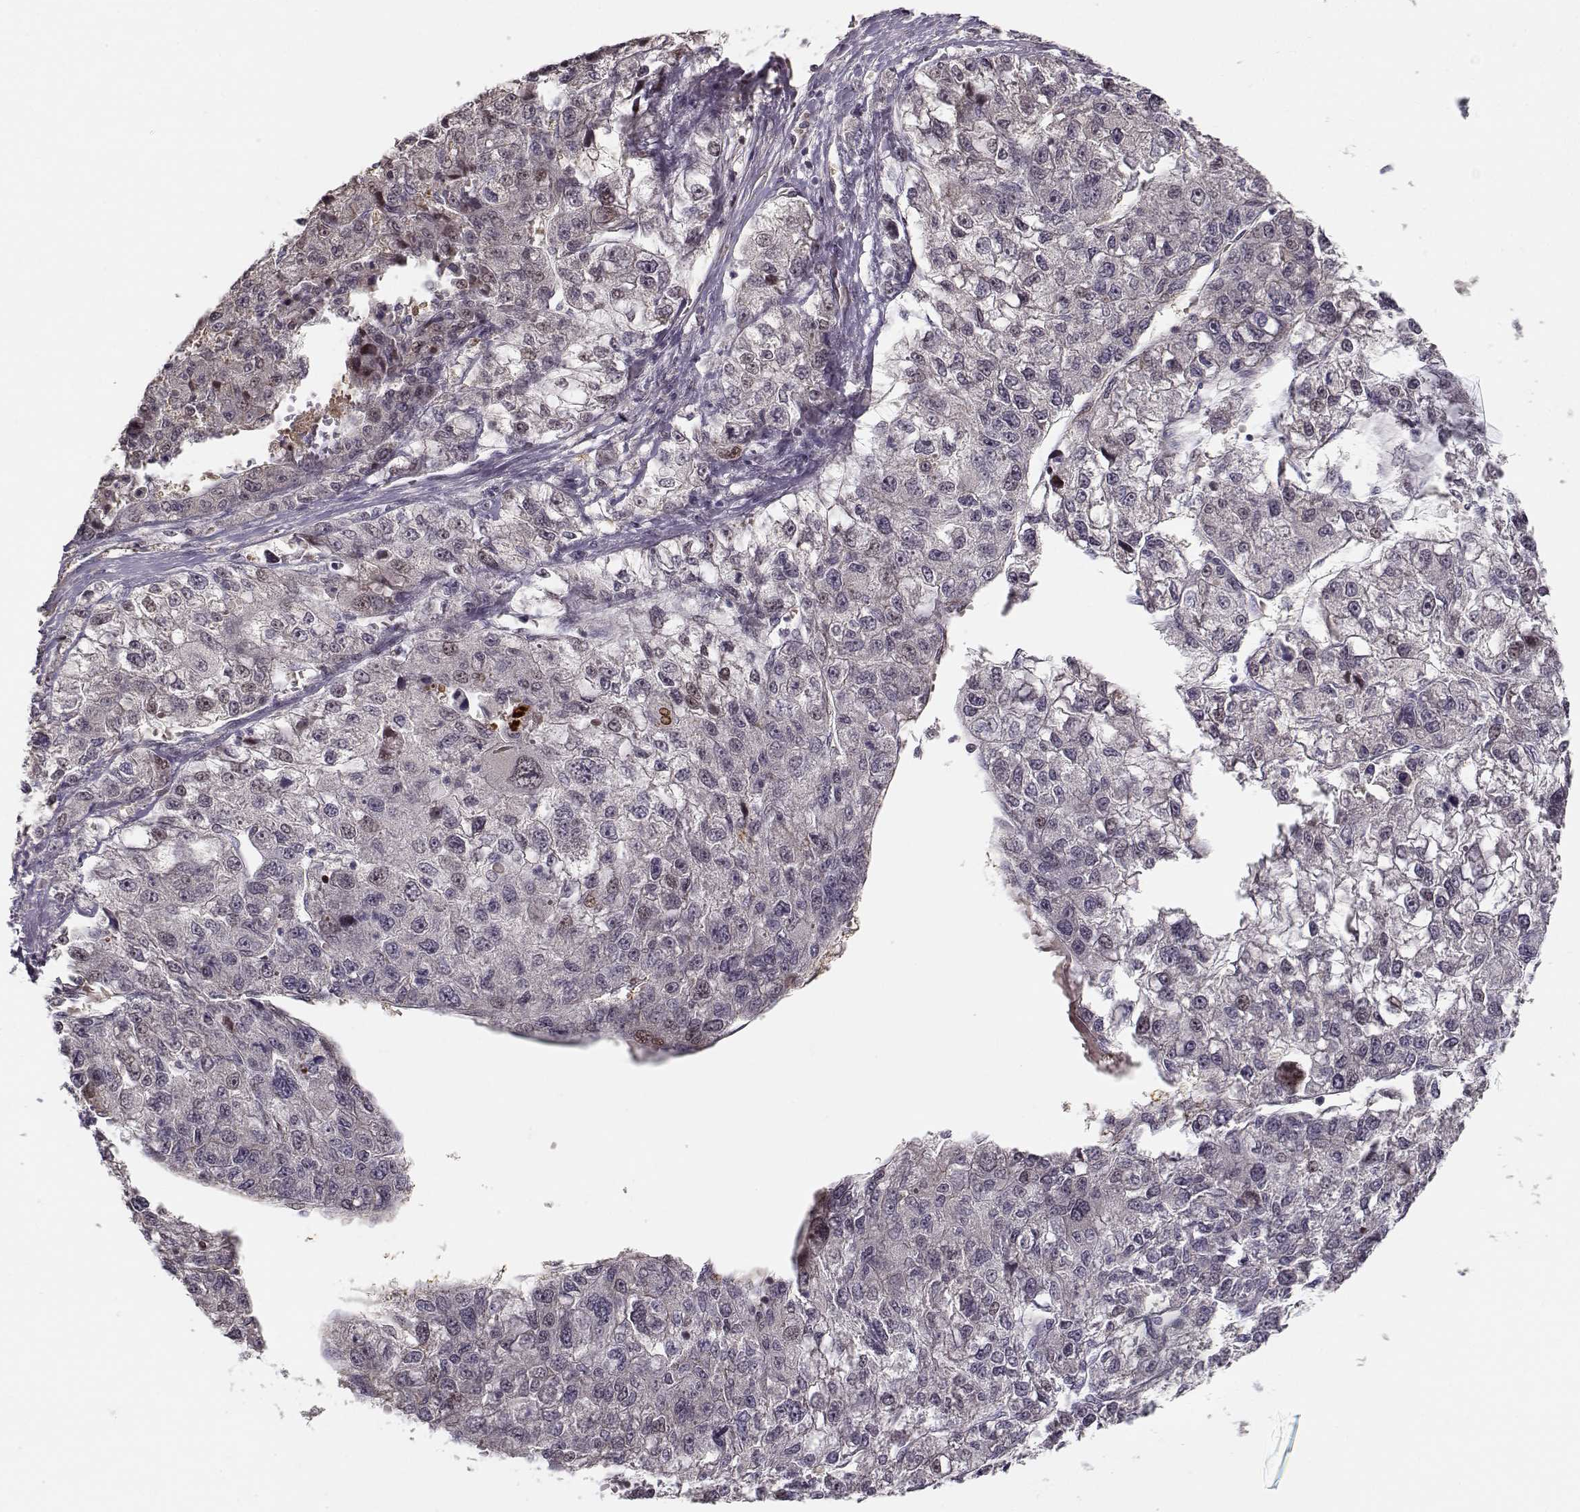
{"staining": {"intensity": "negative", "quantity": "none", "location": "none"}, "tissue": "liver cancer", "cell_type": "Tumor cells", "image_type": "cancer", "snomed": [{"axis": "morphology", "description": "Carcinoma, Hepatocellular, NOS"}, {"axis": "topography", "description": "Liver"}], "caption": "This image is of liver cancer (hepatocellular carcinoma) stained with IHC to label a protein in brown with the nuclei are counter-stained blue. There is no positivity in tumor cells.", "gene": "RGS9BP", "patient": {"sex": "male", "age": 56}}